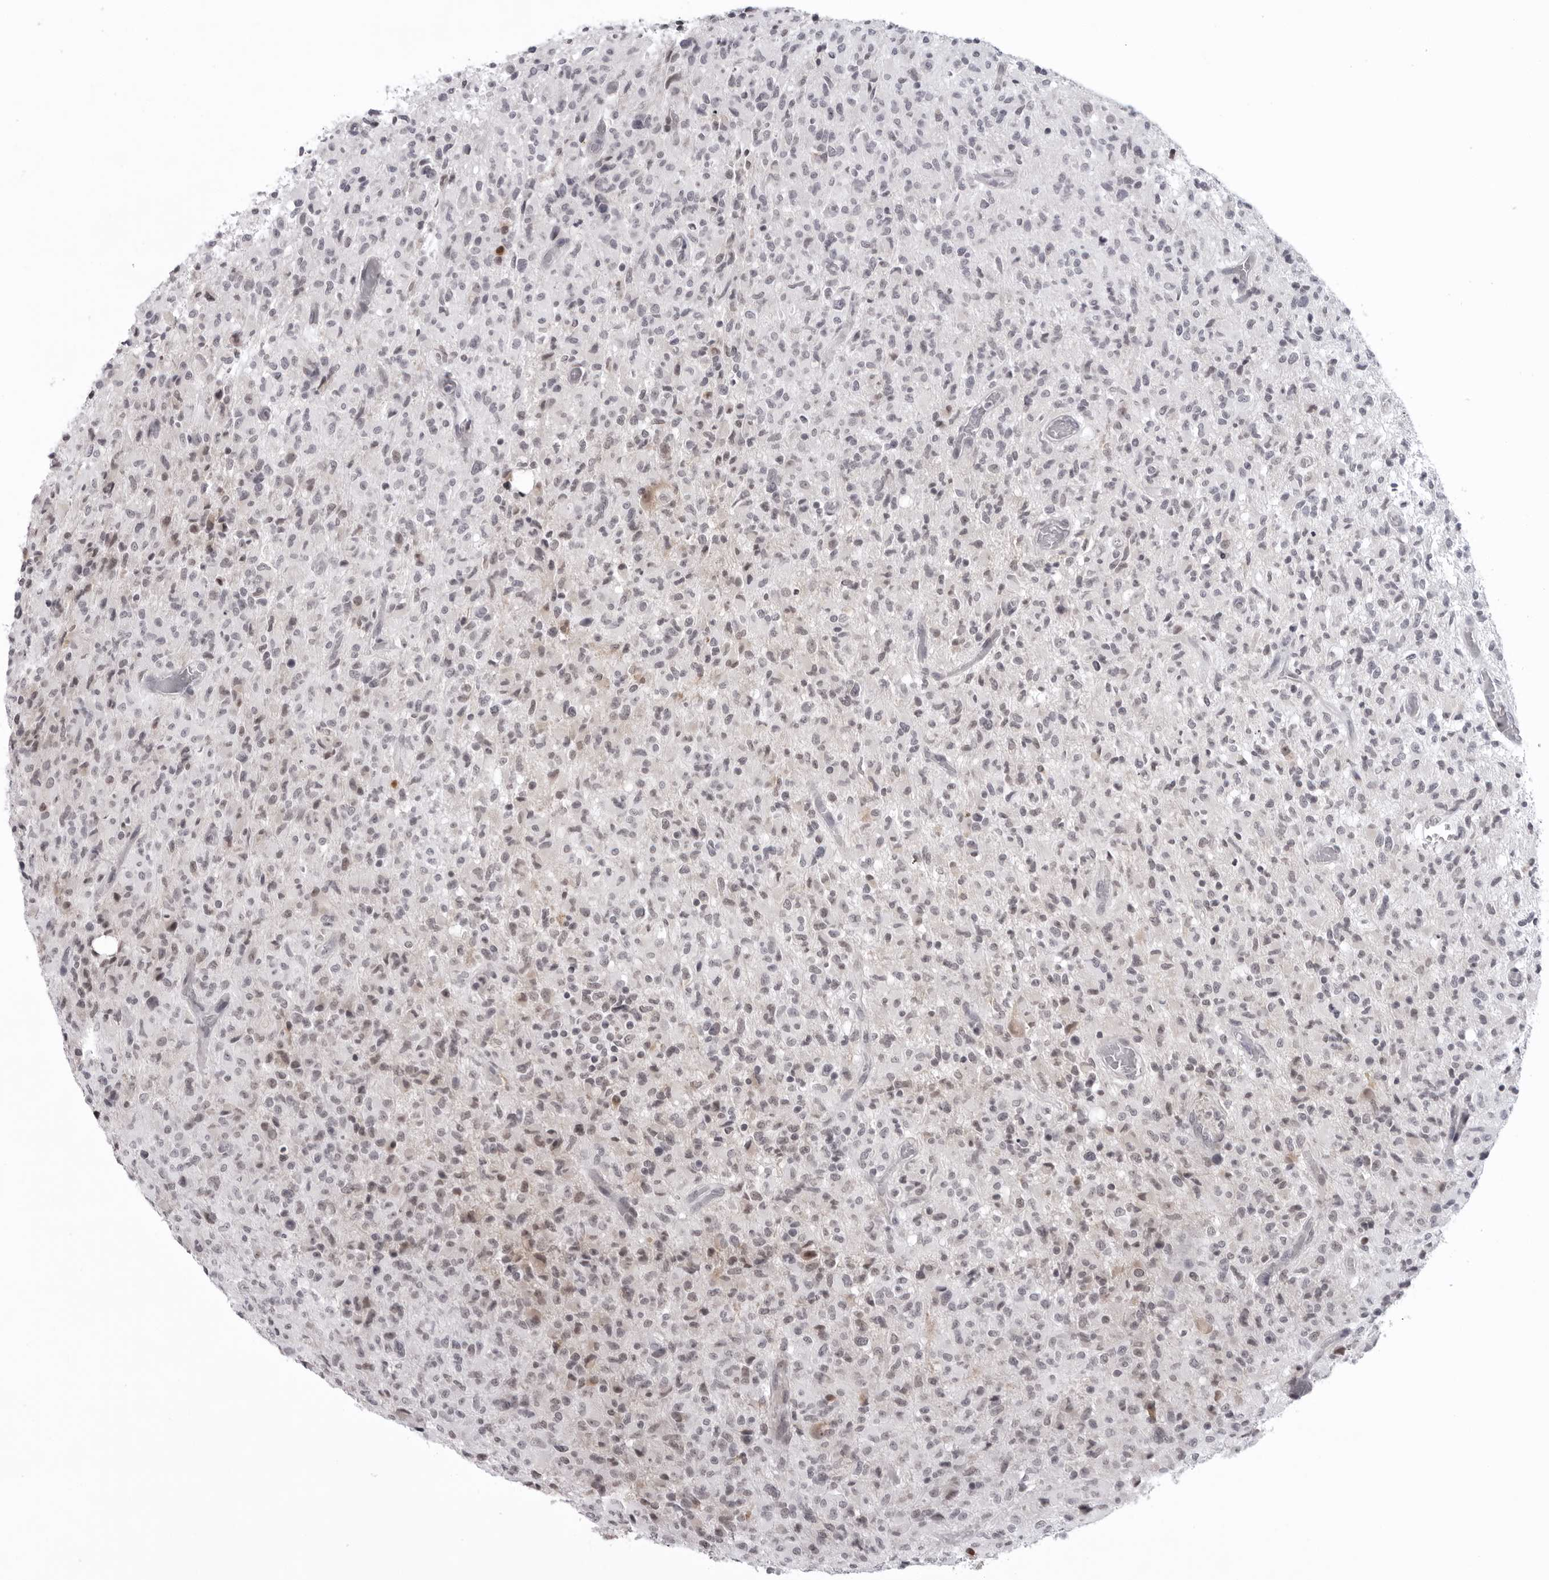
{"staining": {"intensity": "weak", "quantity": "25%-75%", "location": "nuclear"}, "tissue": "glioma", "cell_type": "Tumor cells", "image_type": "cancer", "snomed": [{"axis": "morphology", "description": "Glioma, malignant, High grade"}, {"axis": "topography", "description": "Brain"}], "caption": "Immunohistochemical staining of high-grade glioma (malignant) exhibits low levels of weak nuclear protein positivity in about 25%-75% of tumor cells.", "gene": "EXOSC10", "patient": {"sex": "female", "age": 57}}